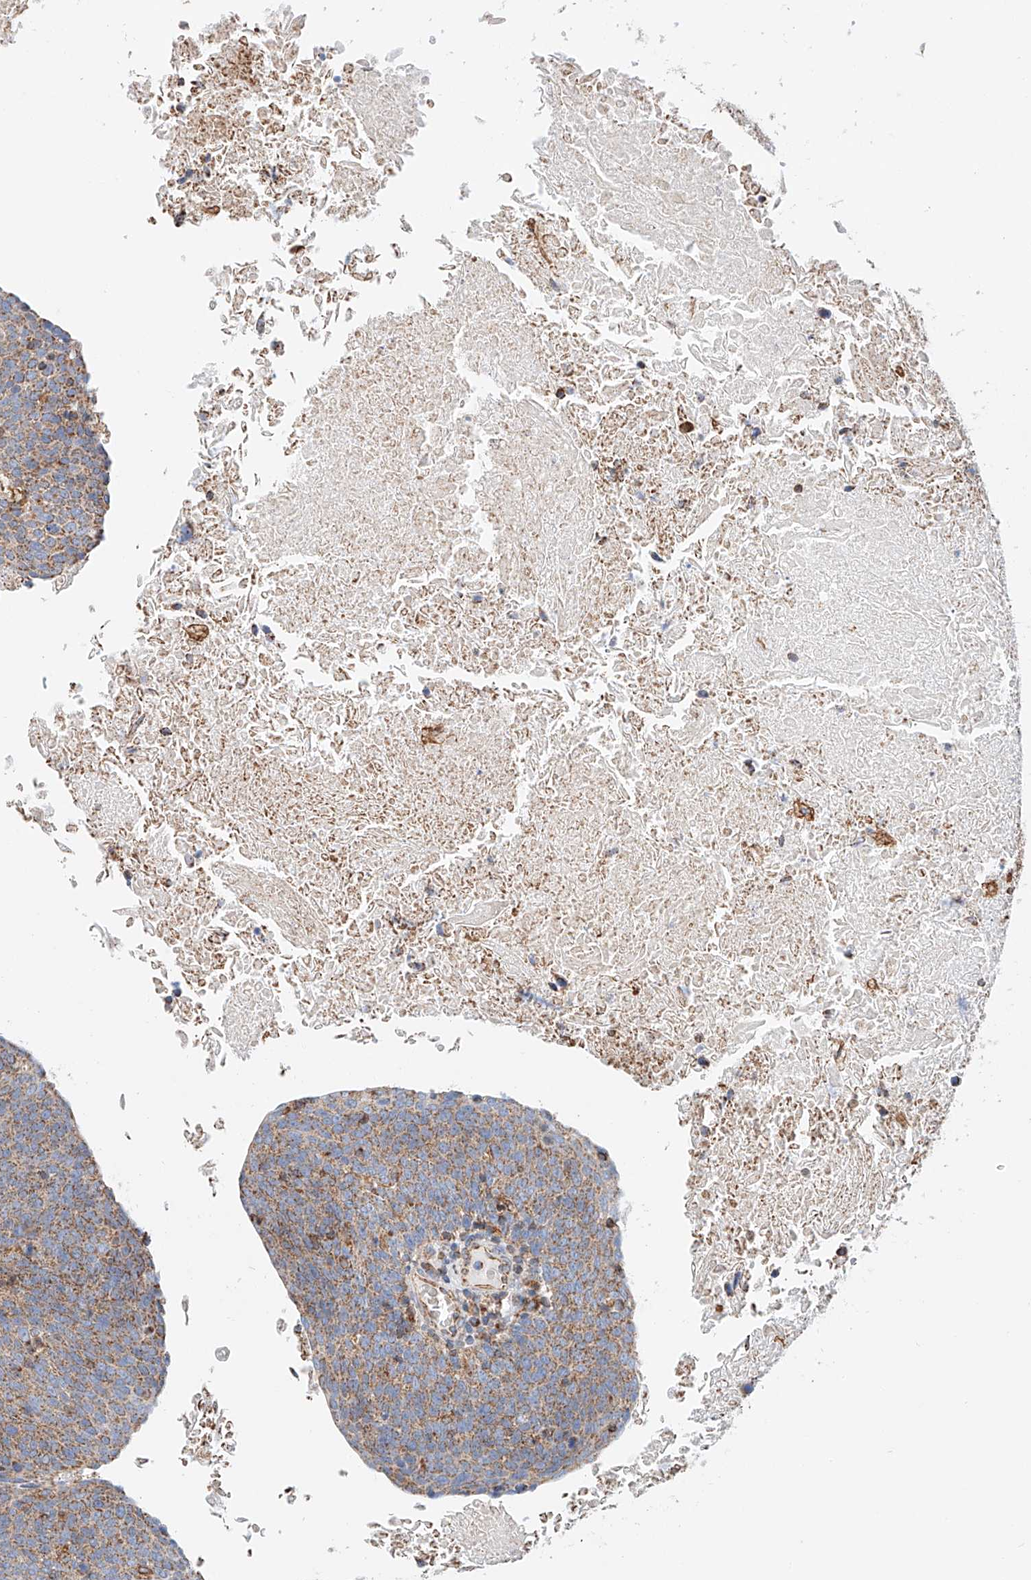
{"staining": {"intensity": "moderate", "quantity": ">75%", "location": "cytoplasmic/membranous"}, "tissue": "head and neck cancer", "cell_type": "Tumor cells", "image_type": "cancer", "snomed": [{"axis": "morphology", "description": "Squamous cell carcinoma, NOS"}, {"axis": "morphology", "description": "Squamous cell carcinoma, metastatic, NOS"}, {"axis": "topography", "description": "Lymph node"}, {"axis": "topography", "description": "Head-Neck"}], "caption": "Immunohistochemistry (IHC) micrograph of head and neck cancer (metastatic squamous cell carcinoma) stained for a protein (brown), which demonstrates medium levels of moderate cytoplasmic/membranous positivity in about >75% of tumor cells.", "gene": "NDUFV3", "patient": {"sex": "male", "age": 62}}